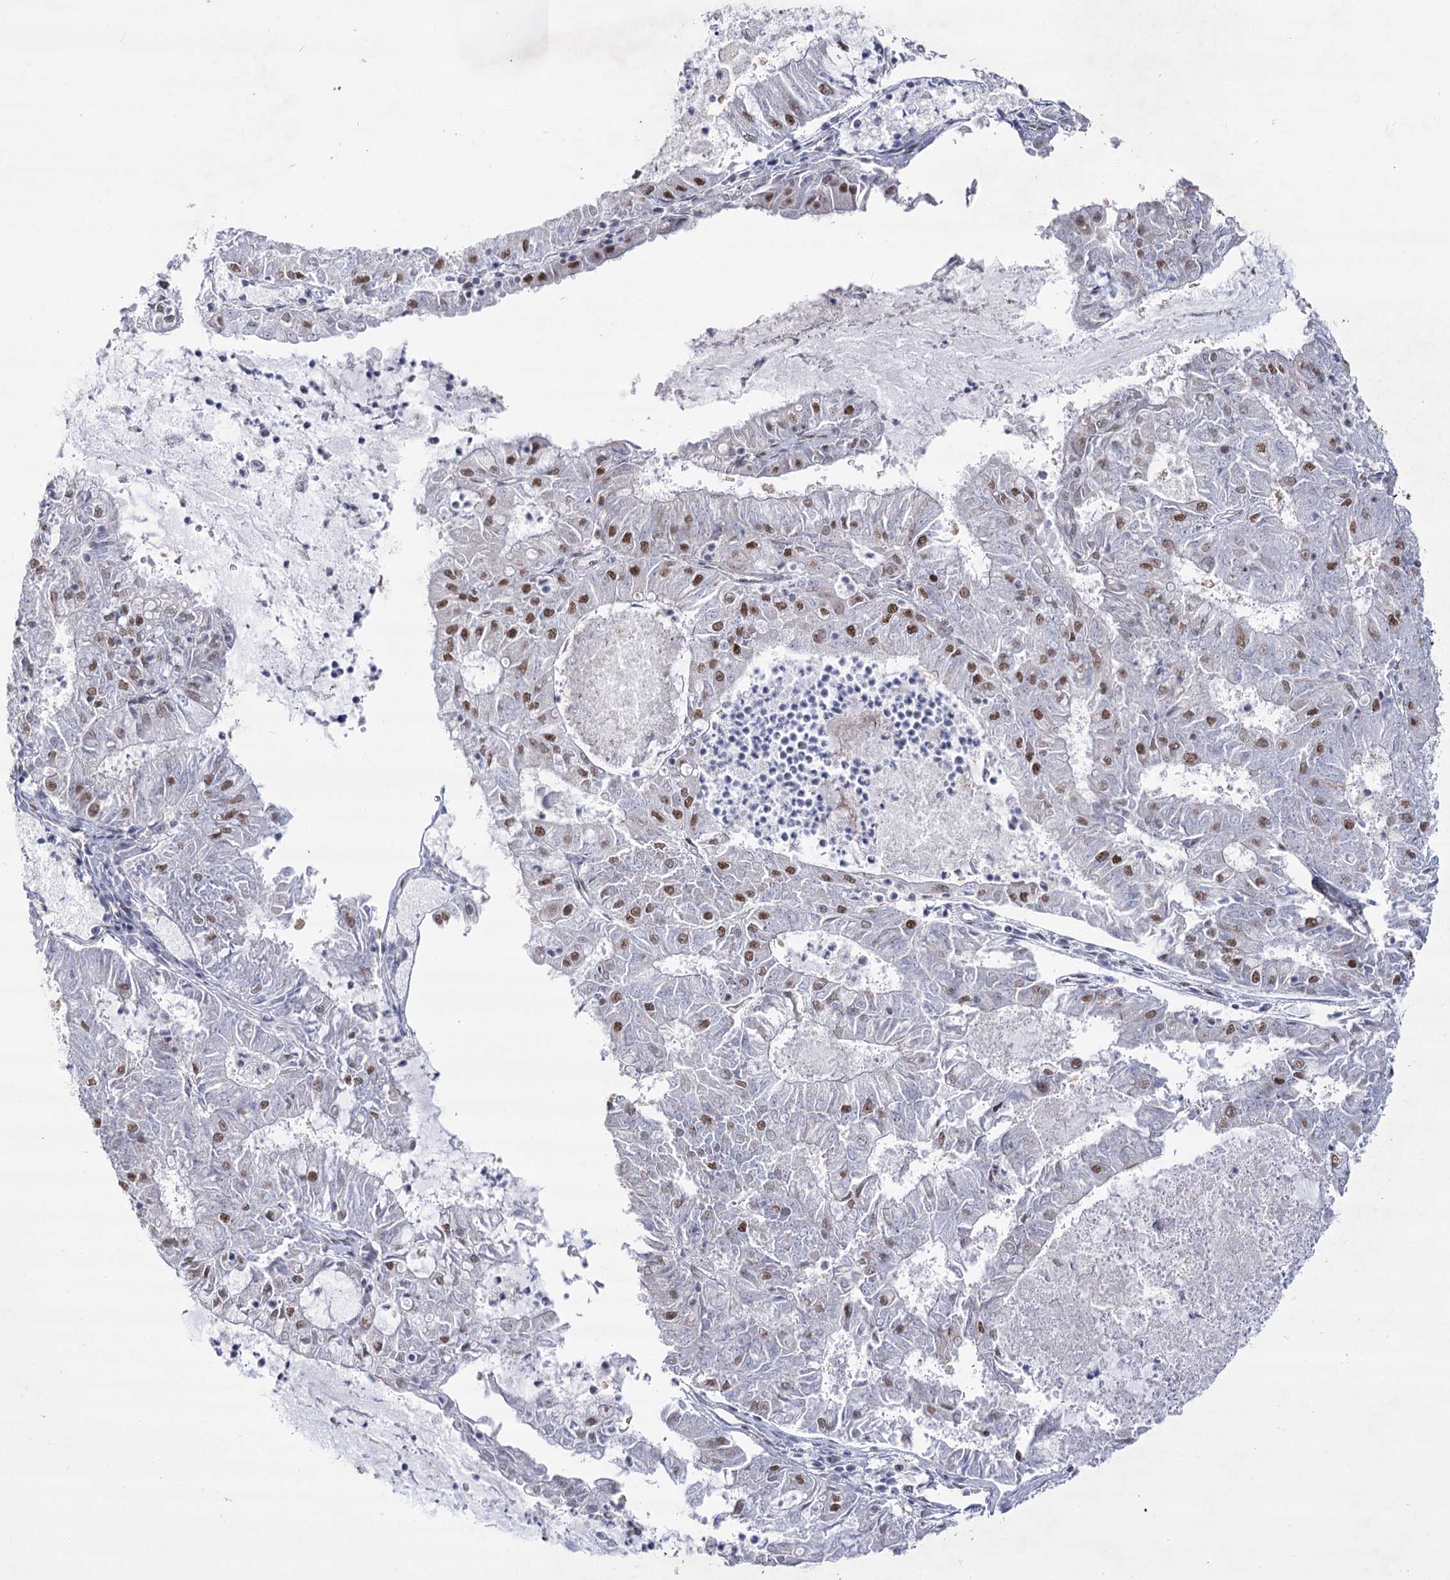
{"staining": {"intensity": "moderate", "quantity": "<25%", "location": "nuclear"}, "tissue": "endometrial cancer", "cell_type": "Tumor cells", "image_type": "cancer", "snomed": [{"axis": "morphology", "description": "Adenocarcinoma, NOS"}, {"axis": "topography", "description": "Endometrium"}], "caption": "An image of human endometrial adenocarcinoma stained for a protein reveals moderate nuclear brown staining in tumor cells.", "gene": "VGLL4", "patient": {"sex": "female", "age": 57}}